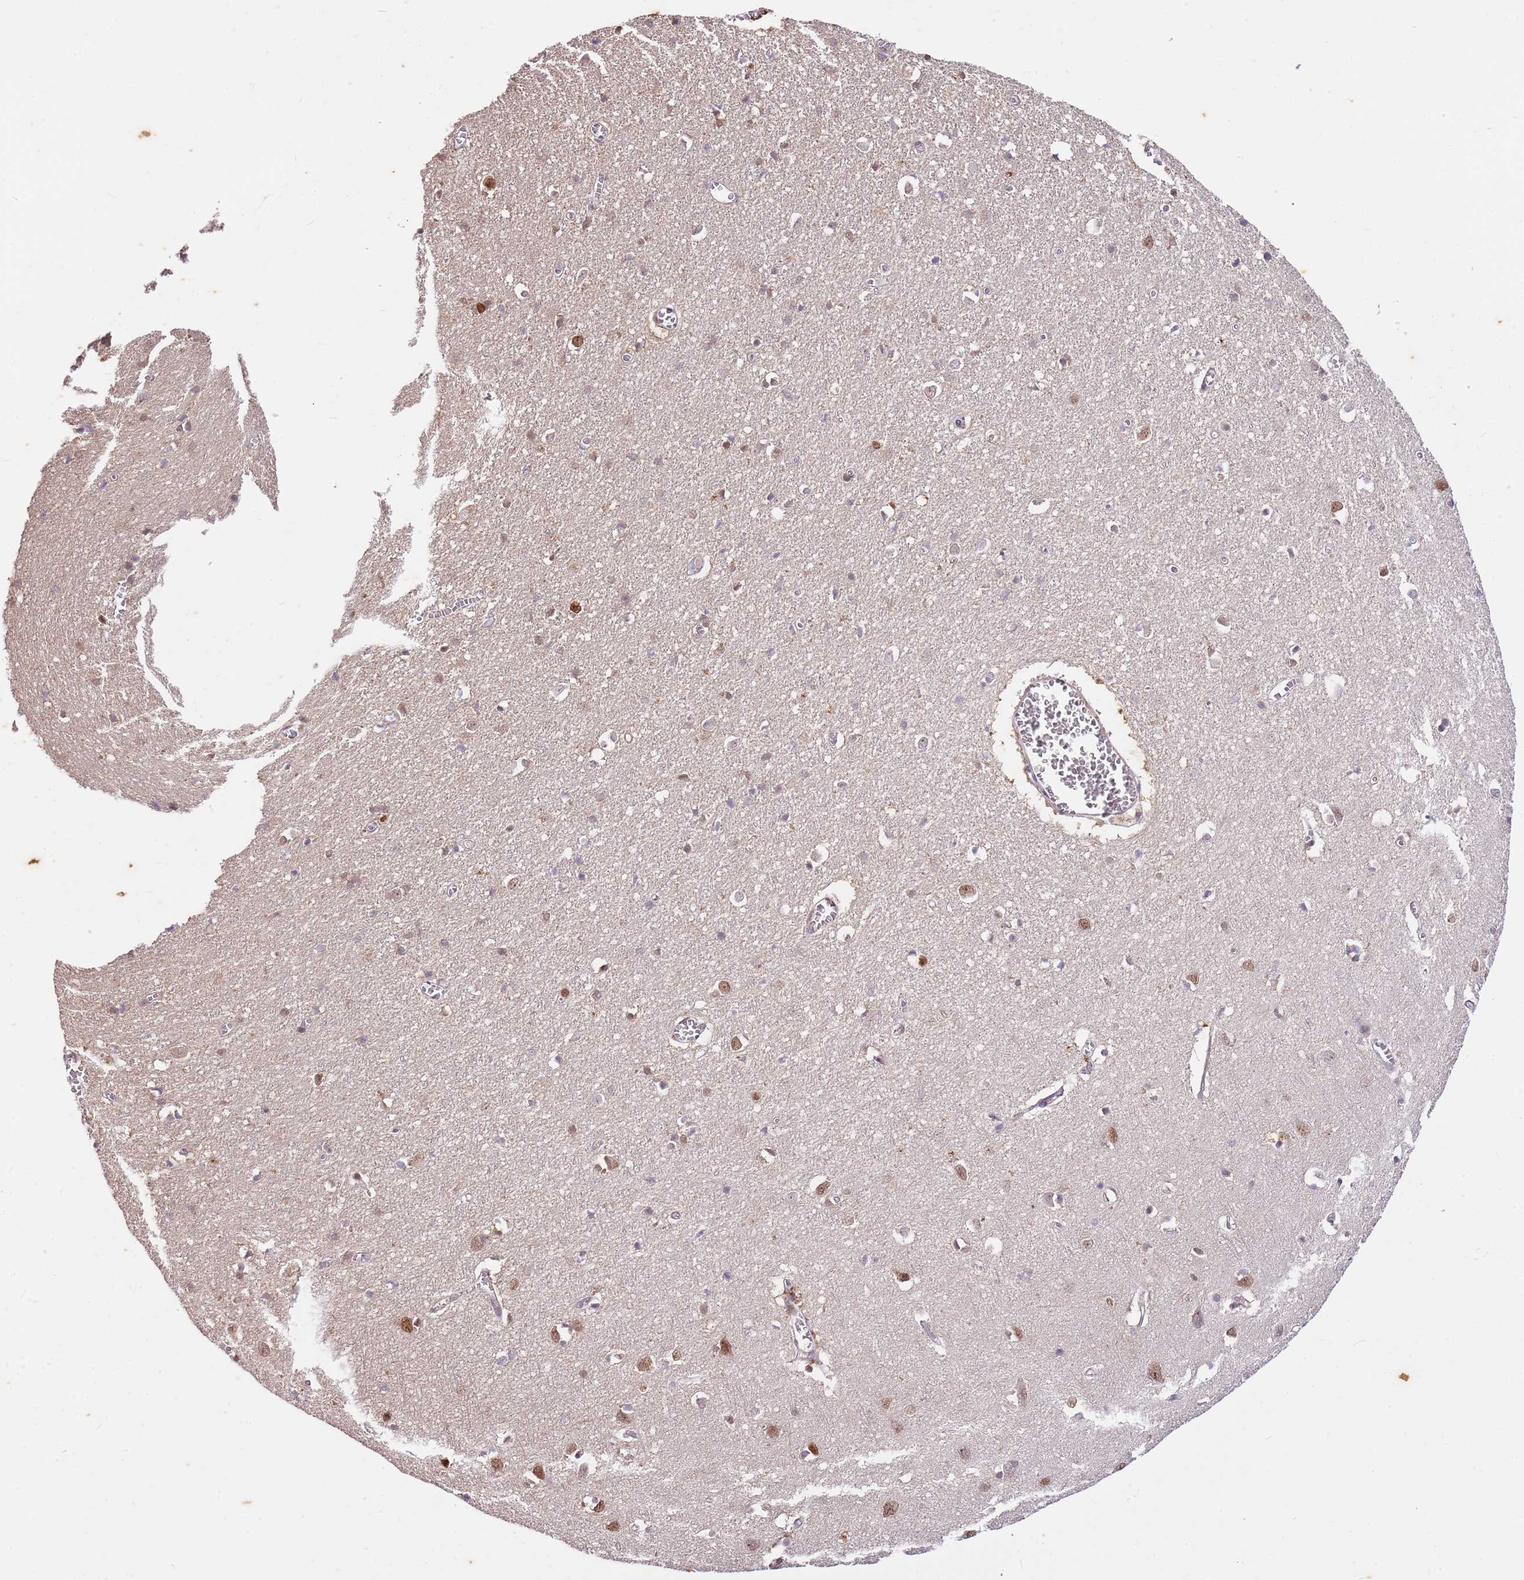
{"staining": {"intensity": "moderate", "quantity": "<25%", "location": "nuclear"}, "tissue": "cerebral cortex", "cell_type": "Endothelial cells", "image_type": "normal", "snomed": [{"axis": "morphology", "description": "Normal tissue, NOS"}, {"axis": "topography", "description": "Cerebral cortex"}], "caption": "Cerebral cortex stained for a protein (brown) shows moderate nuclear positive positivity in about <25% of endothelial cells.", "gene": "RFK", "patient": {"sex": "female", "age": 64}}